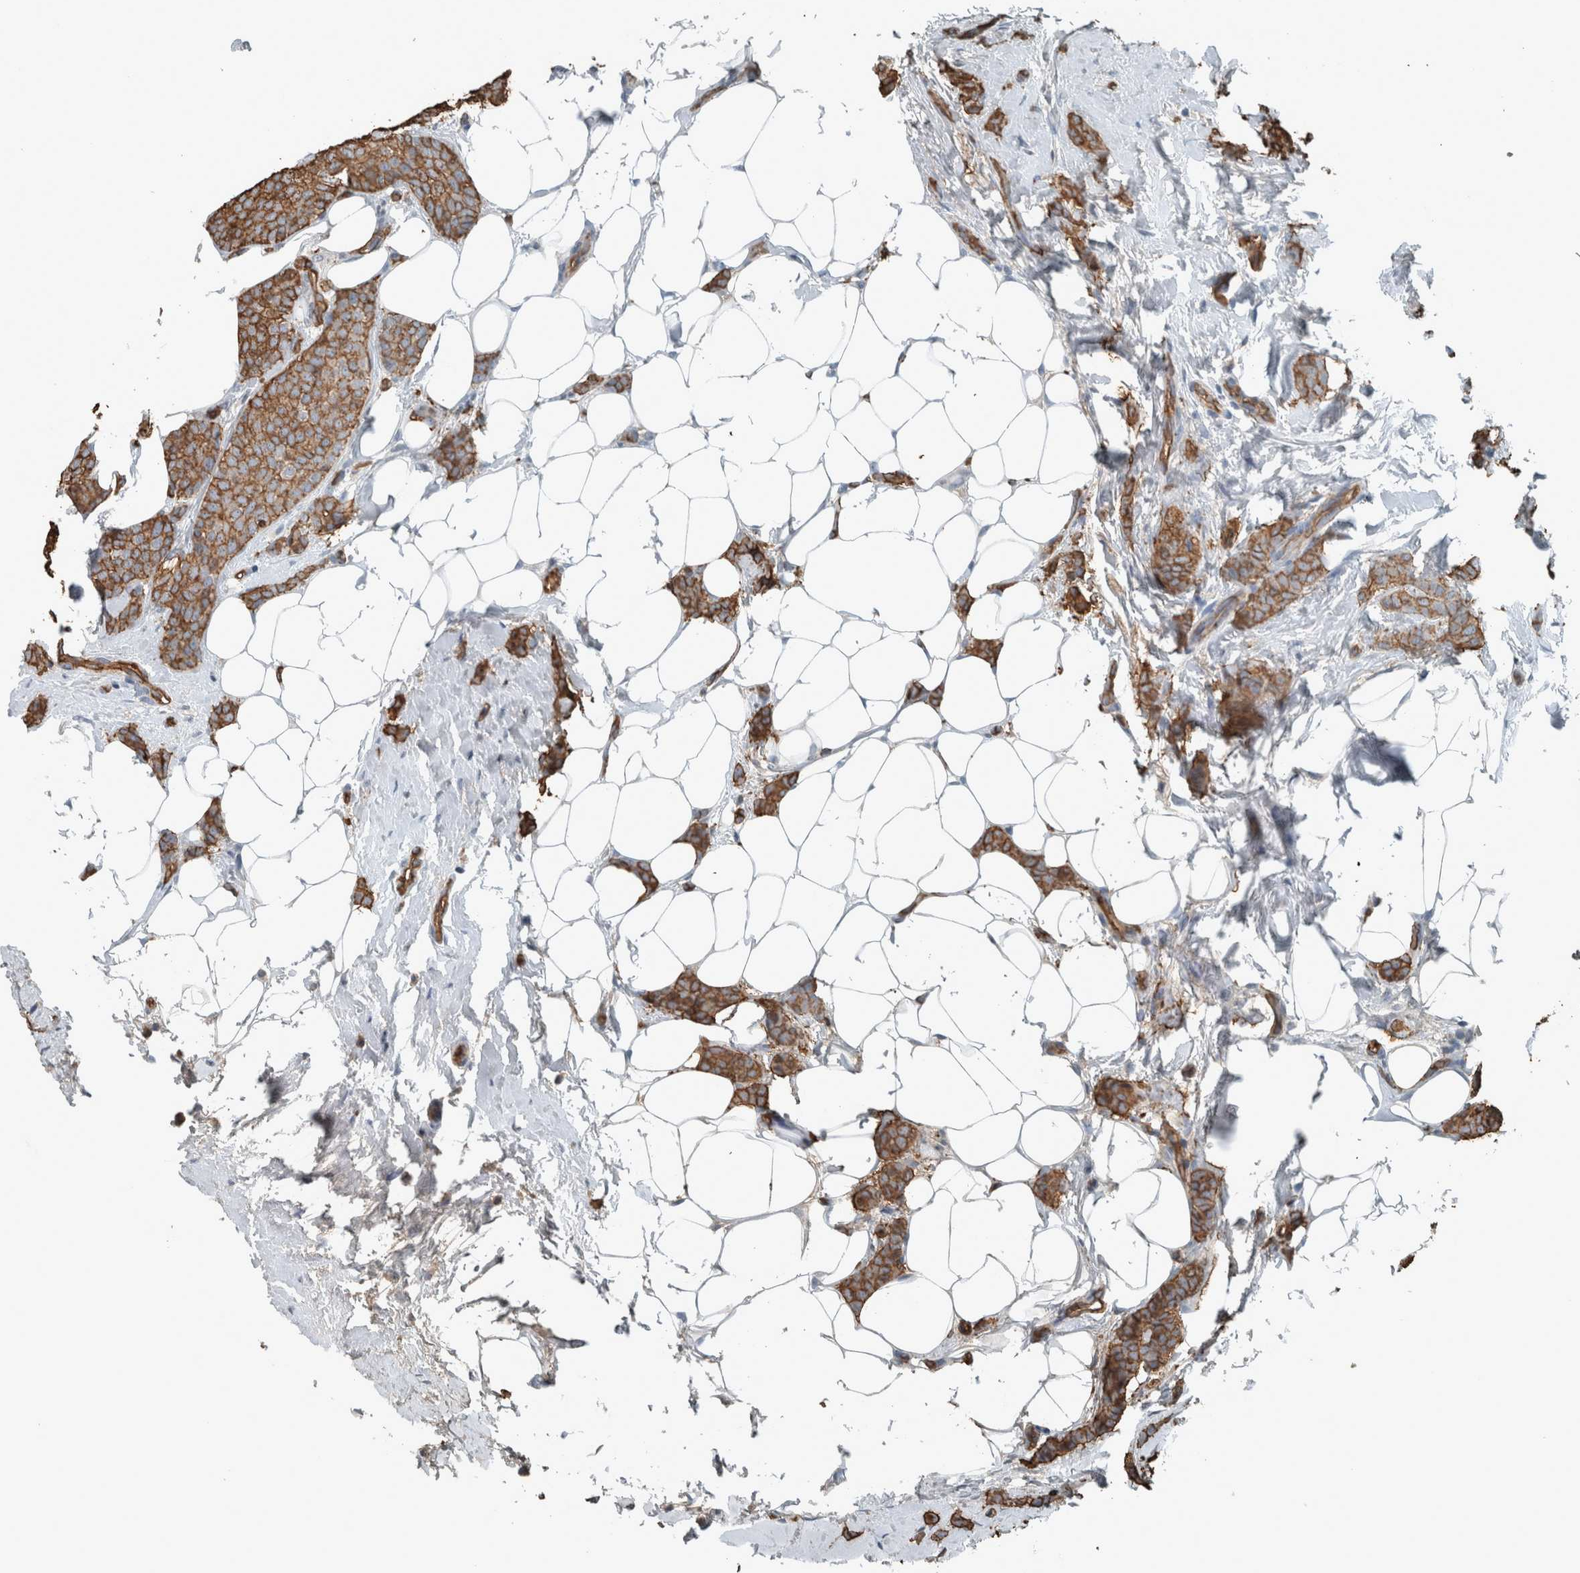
{"staining": {"intensity": "moderate", "quantity": ">75%", "location": "cytoplasmic/membranous"}, "tissue": "breast cancer", "cell_type": "Tumor cells", "image_type": "cancer", "snomed": [{"axis": "morphology", "description": "Lobular carcinoma"}, {"axis": "topography", "description": "Skin"}, {"axis": "topography", "description": "Breast"}], "caption": "Protein expression analysis of breast cancer reveals moderate cytoplasmic/membranous staining in about >75% of tumor cells.", "gene": "LBP", "patient": {"sex": "female", "age": 46}}